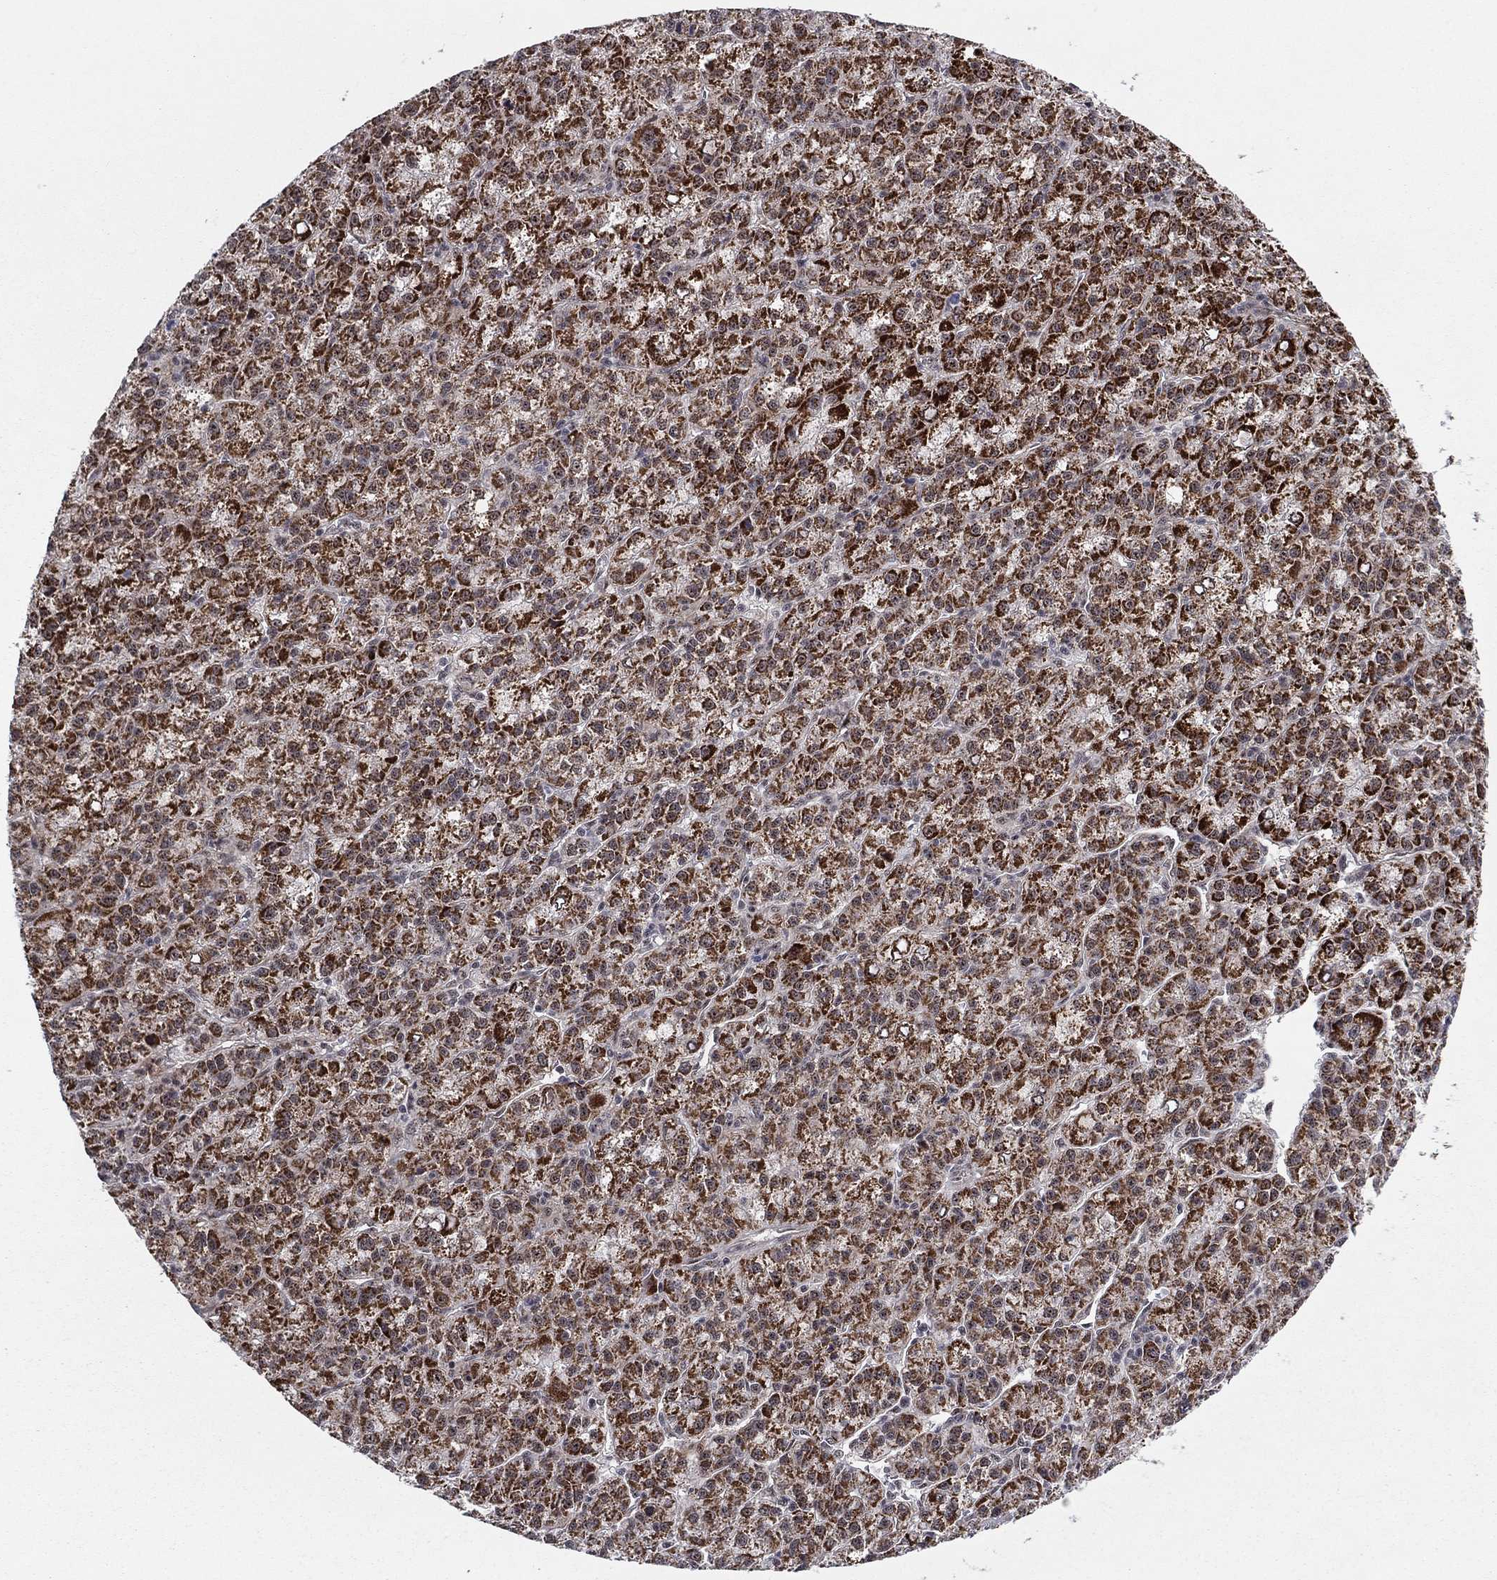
{"staining": {"intensity": "strong", "quantity": ">75%", "location": "cytoplasmic/membranous"}, "tissue": "liver cancer", "cell_type": "Tumor cells", "image_type": "cancer", "snomed": [{"axis": "morphology", "description": "Carcinoma, Hepatocellular, NOS"}, {"axis": "topography", "description": "Liver"}], "caption": "Immunohistochemistry (DAB) staining of human hepatocellular carcinoma (liver) exhibits strong cytoplasmic/membranous protein staining in approximately >75% of tumor cells. The protein is shown in brown color, while the nuclei are stained blue.", "gene": "ZNF395", "patient": {"sex": "female", "age": 60}}